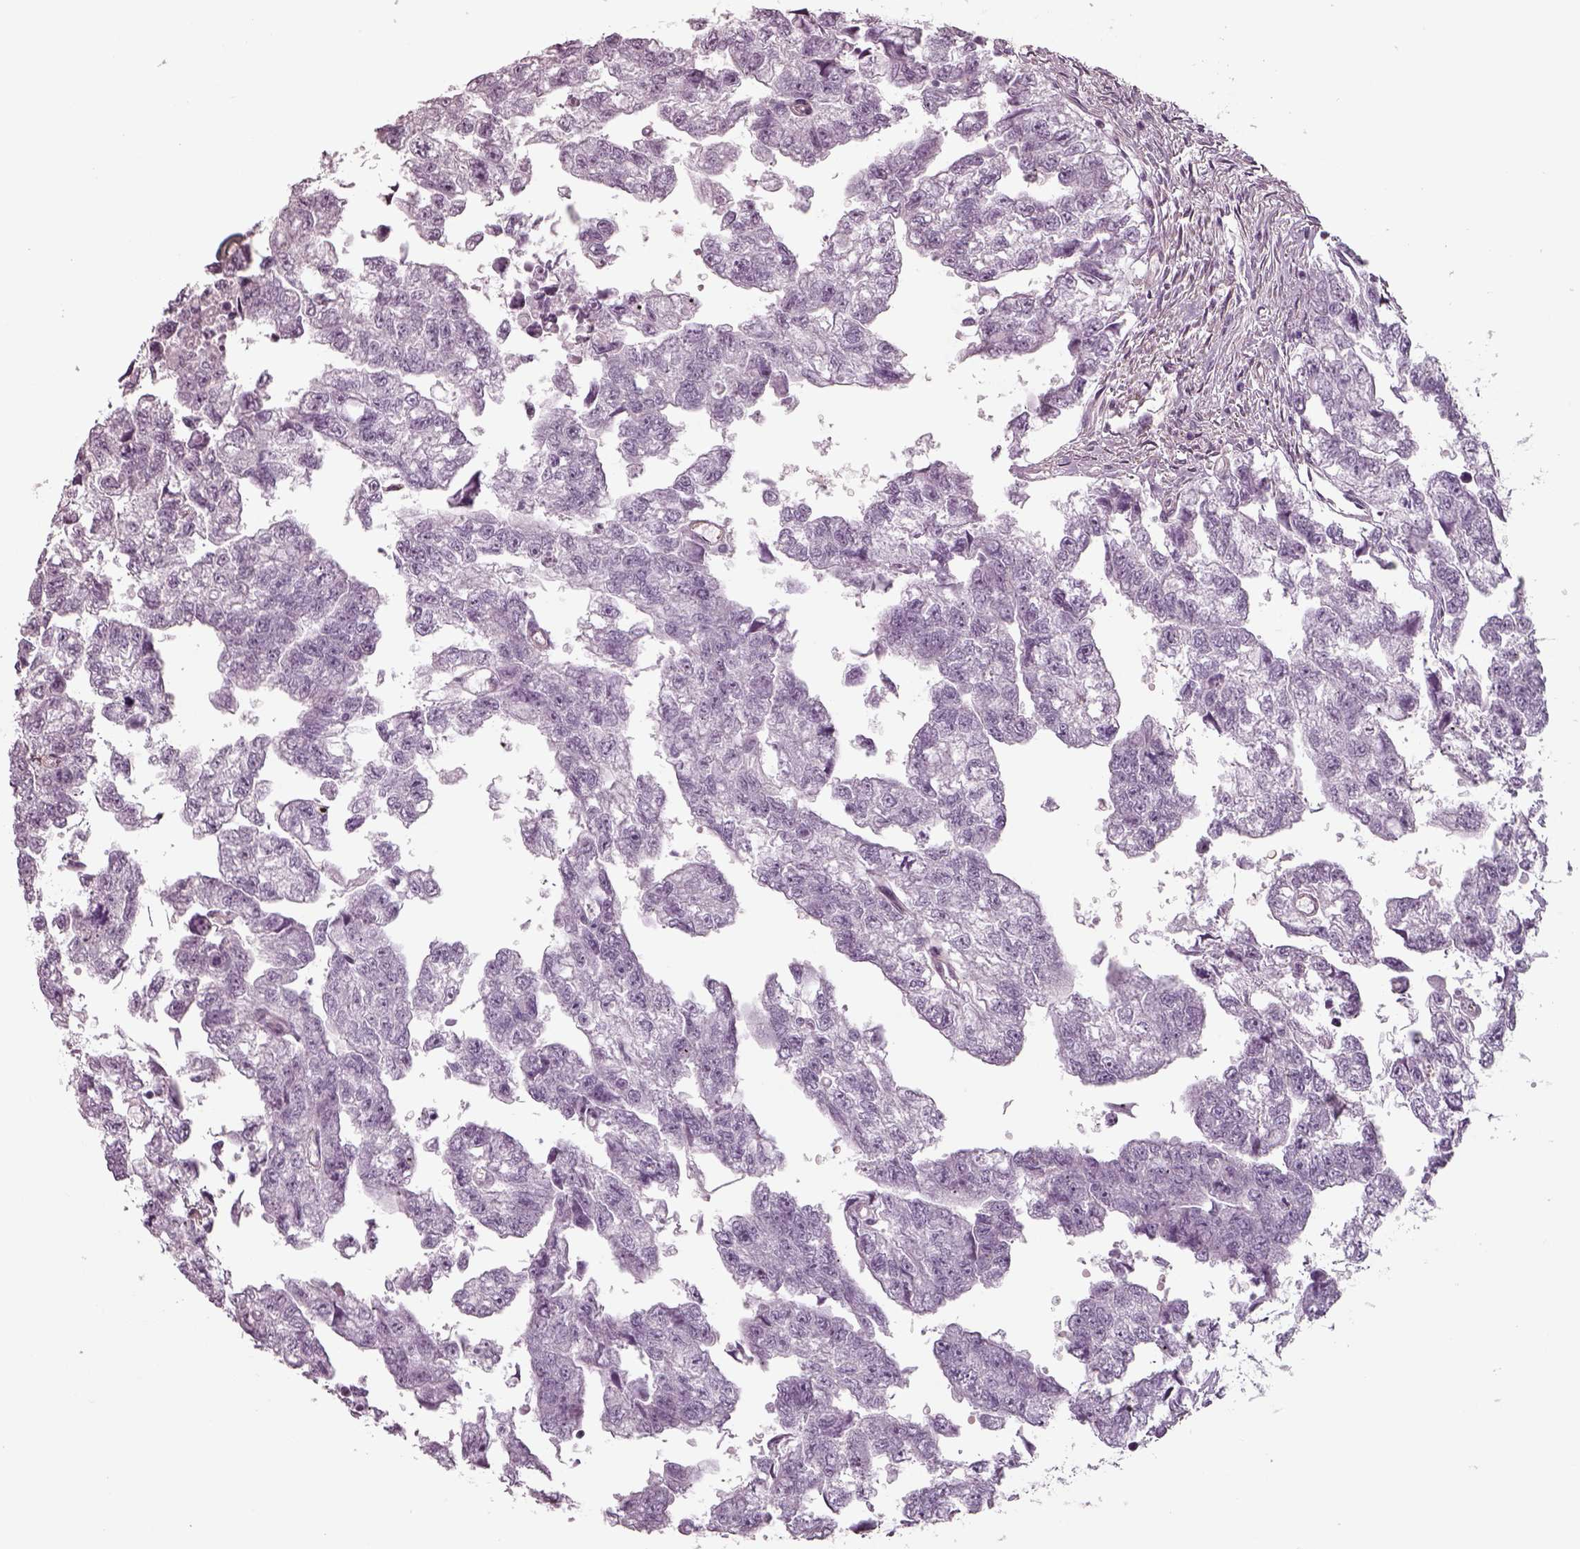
{"staining": {"intensity": "negative", "quantity": "none", "location": "none"}, "tissue": "testis cancer", "cell_type": "Tumor cells", "image_type": "cancer", "snomed": [{"axis": "morphology", "description": "Carcinoma, Embryonal, NOS"}, {"axis": "morphology", "description": "Teratoma, malignant, NOS"}, {"axis": "topography", "description": "Testis"}], "caption": "A micrograph of human testis malignant teratoma is negative for staining in tumor cells.", "gene": "SEPTIN14", "patient": {"sex": "male", "age": 44}}